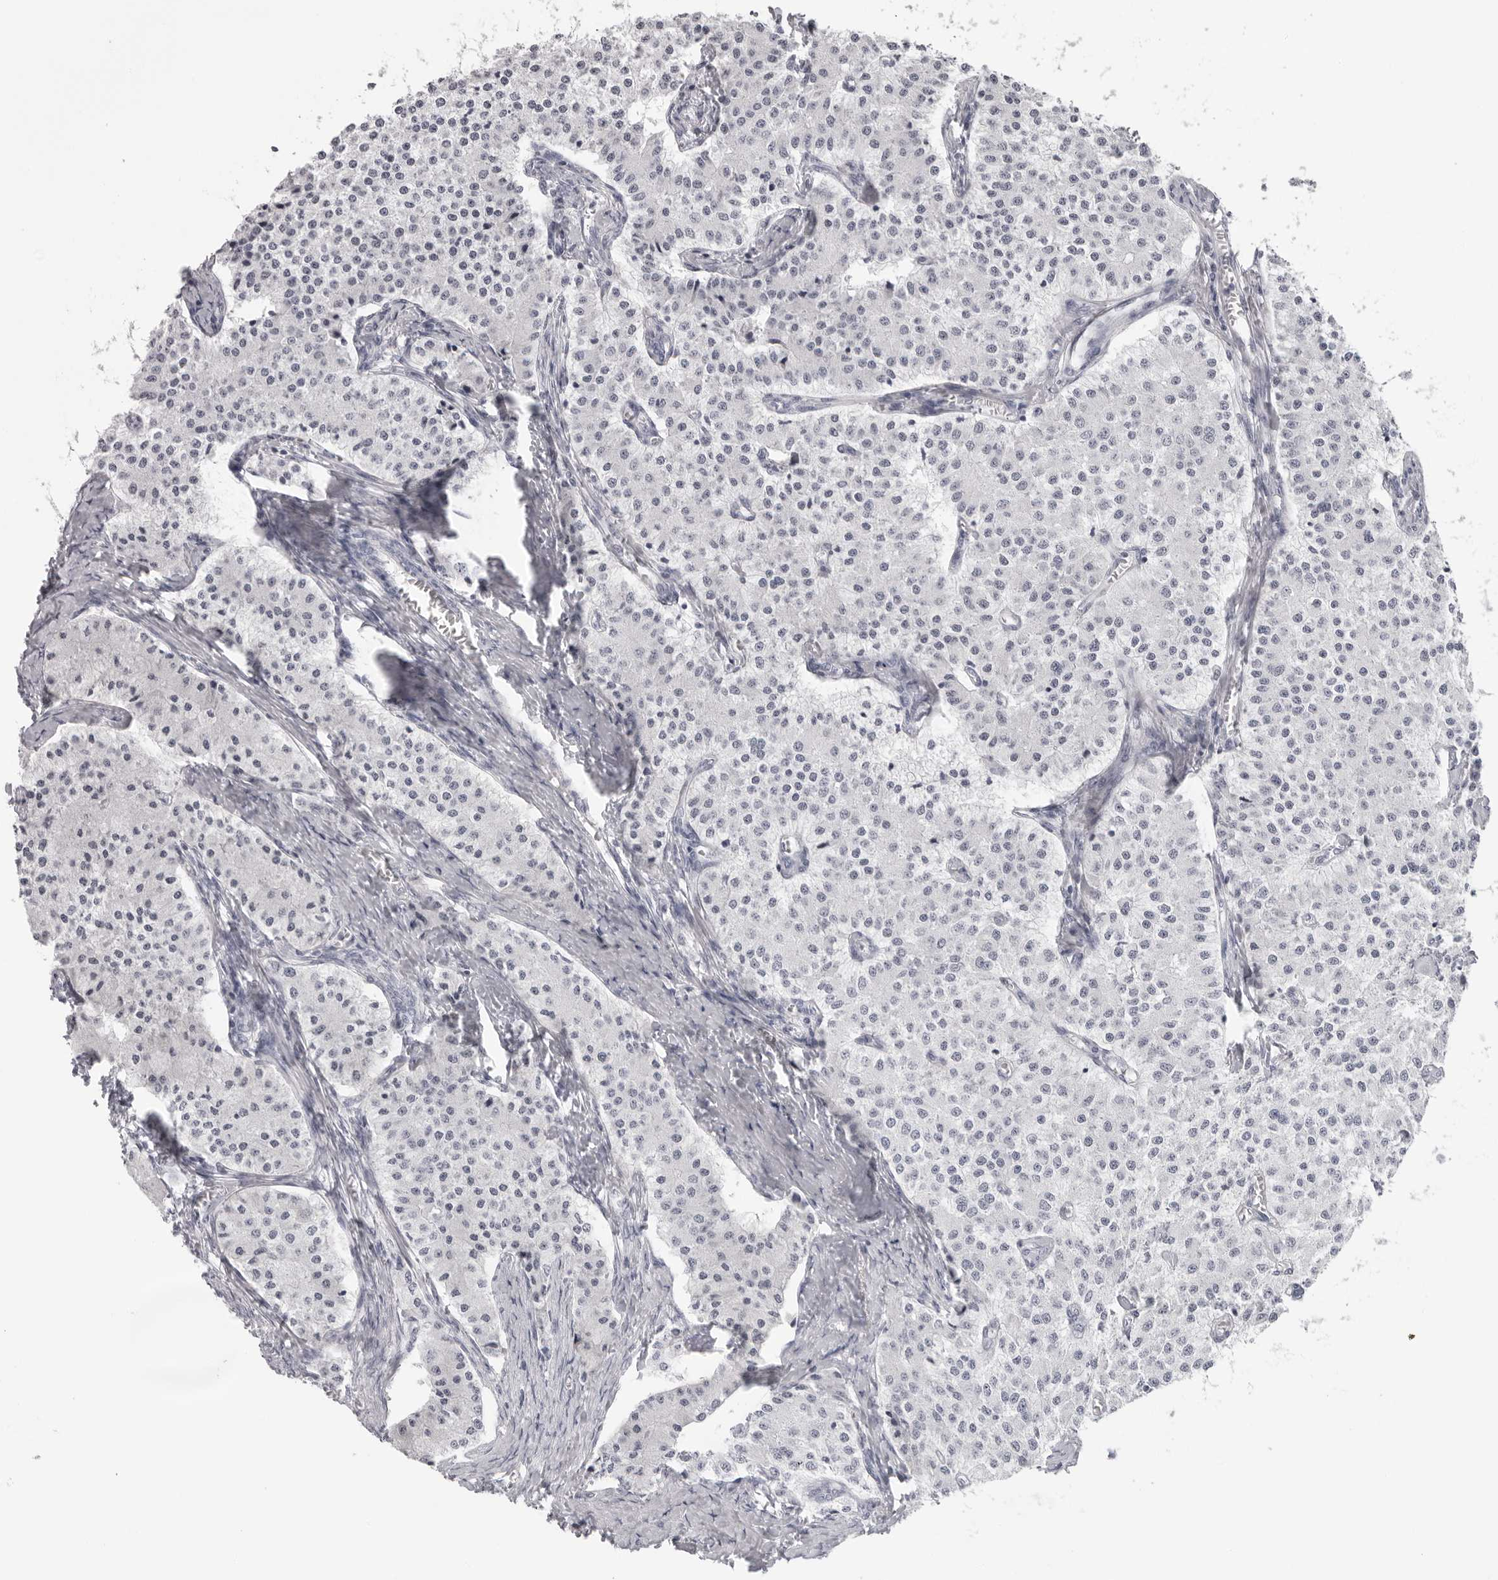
{"staining": {"intensity": "negative", "quantity": "none", "location": "none"}, "tissue": "carcinoid", "cell_type": "Tumor cells", "image_type": "cancer", "snomed": [{"axis": "morphology", "description": "Carcinoid, malignant, NOS"}, {"axis": "topography", "description": "Colon"}], "caption": "Immunohistochemical staining of carcinoid exhibits no significant expression in tumor cells.", "gene": "ESPN", "patient": {"sex": "female", "age": 52}}